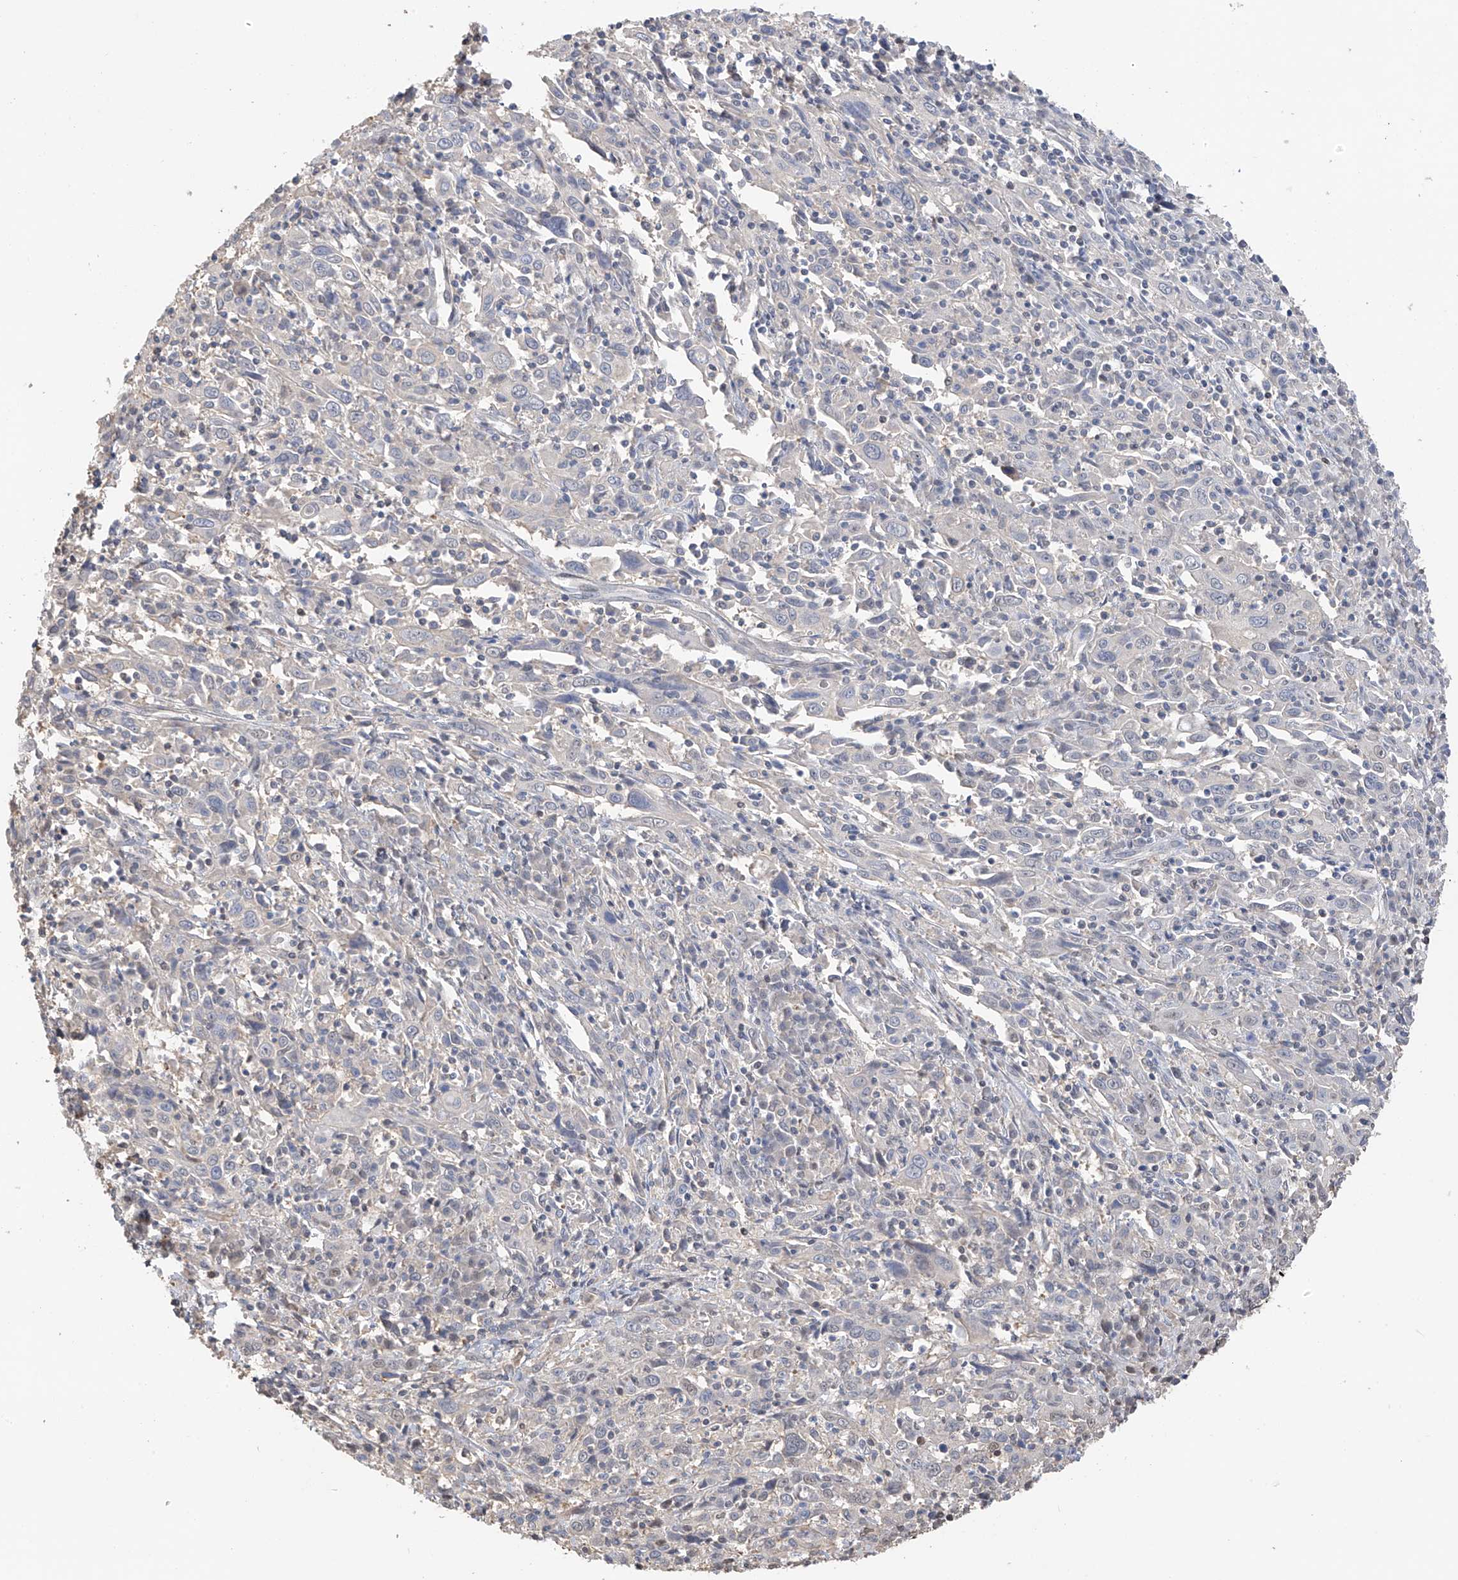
{"staining": {"intensity": "negative", "quantity": "none", "location": "none"}, "tissue": "cervical cancer", "cell_type": "Tumor cells", "image_type": "cancer", "snomed": [{"axis": "morphology", "description": "Squamous cell carcinoma, NOS"}, {"axis": "topography", "description": "Cervix"}], "caption": "An immunohistochemistry image of cervical cancer is shown. There is no staining in tumor cells of cervical cancer. Nuclei are stained in blue.", "gene": "PMM1", "patient": {"sex": "female", "age": 46}}